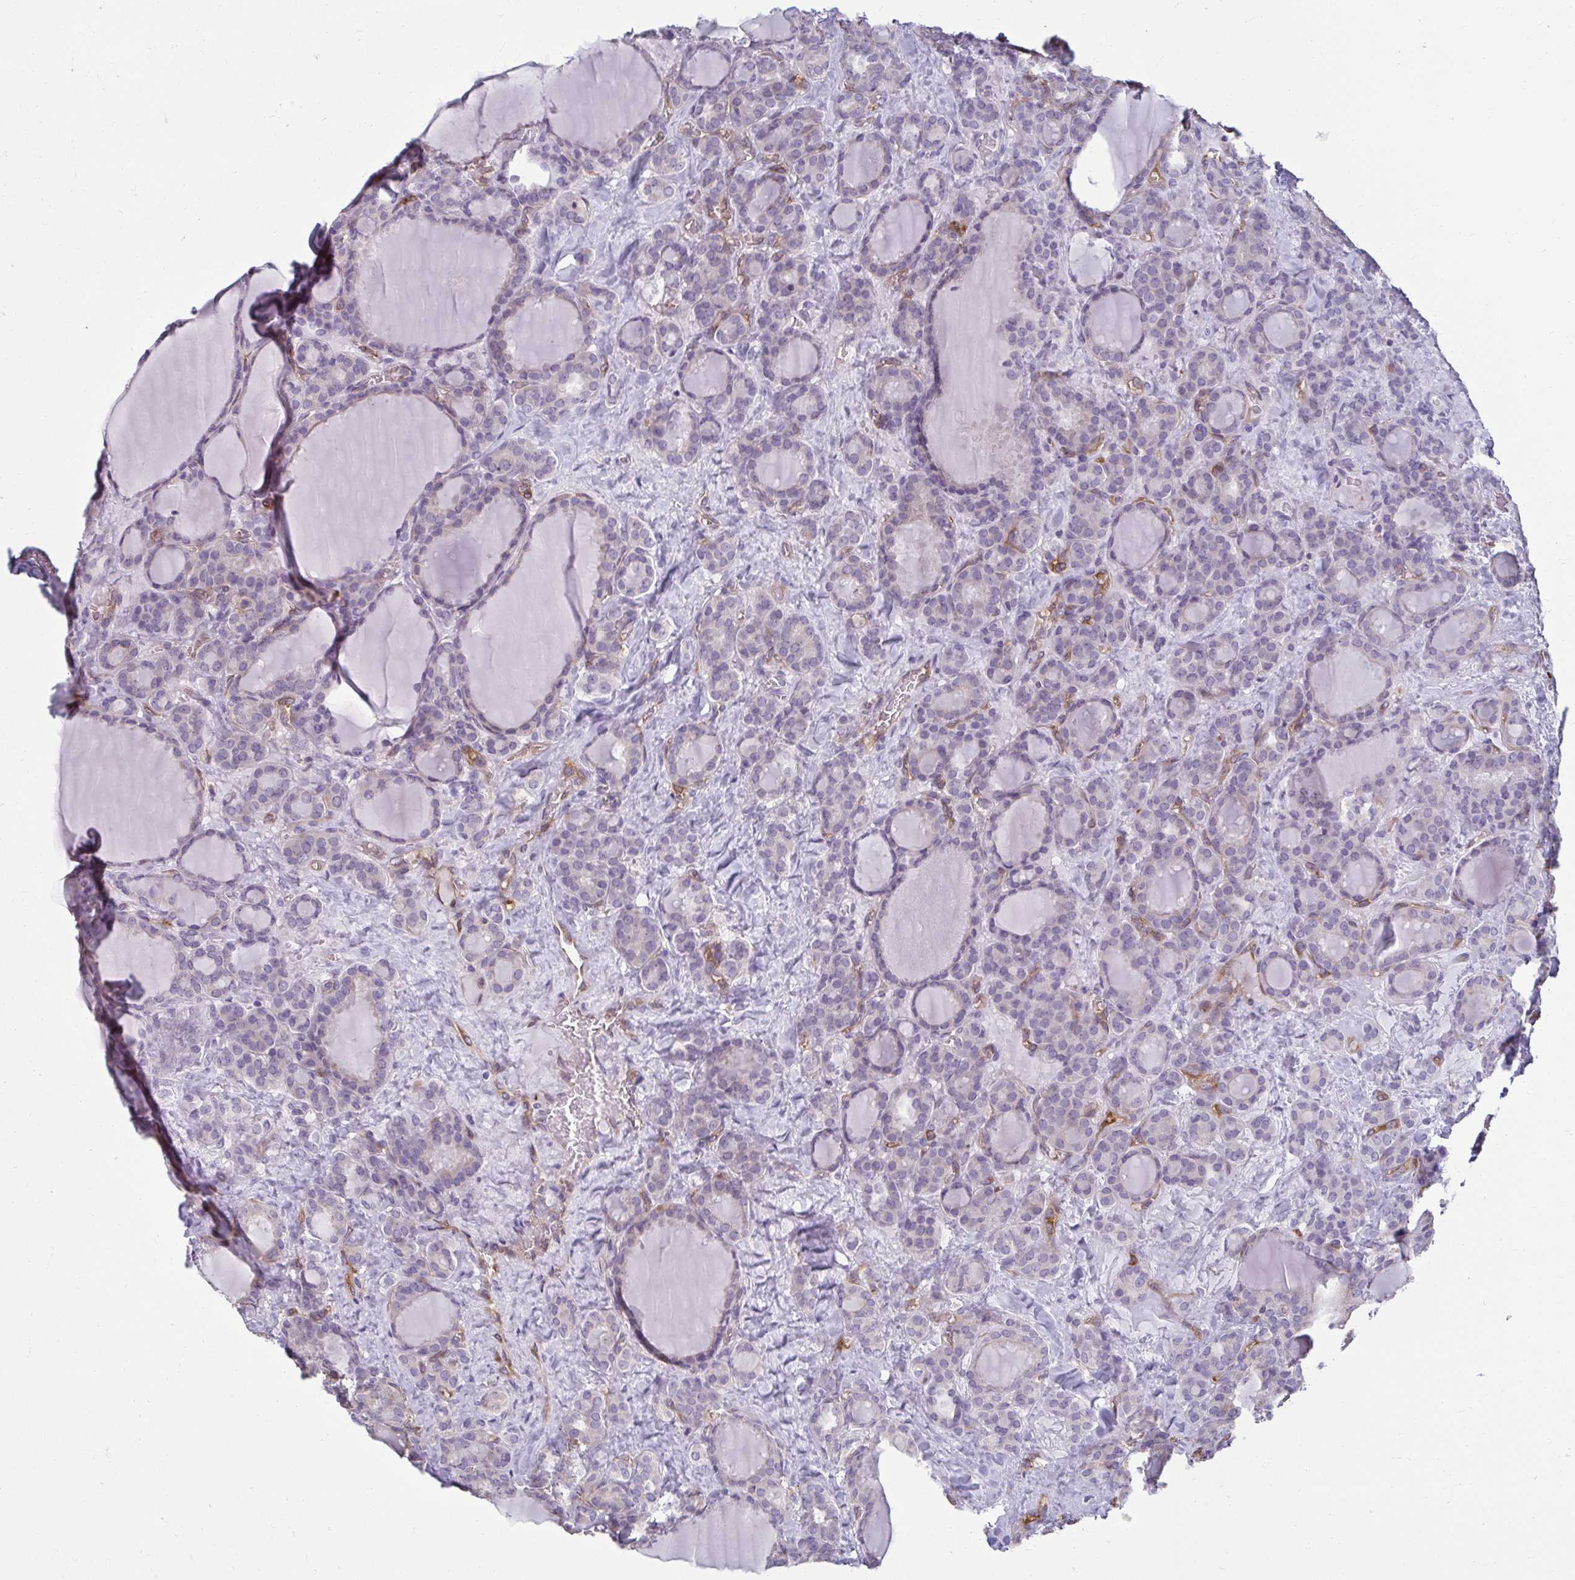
{"staining": {"intensity": "negative", "quantity": "none", "location": "none"}, "tissue": "thyroid cancer", "cell_type": "Tumor cells", "image_type": "cancer", "snomed": [{"axis": "morphology", "description": "Normal tissue, NOS"}, {"axis": "morphology", "description": "Follicular adenoma carcinoma, NOS"}, {"axis": "topography", "description": "Thyroid gland"}], "caption": "Thyroid follicular adenoma carcinoma stained for a protein using immunohistochemistry shows no staining tumor cells.", "gene": "PDE2A", "patient": {"sex": "female", "age": 31}}